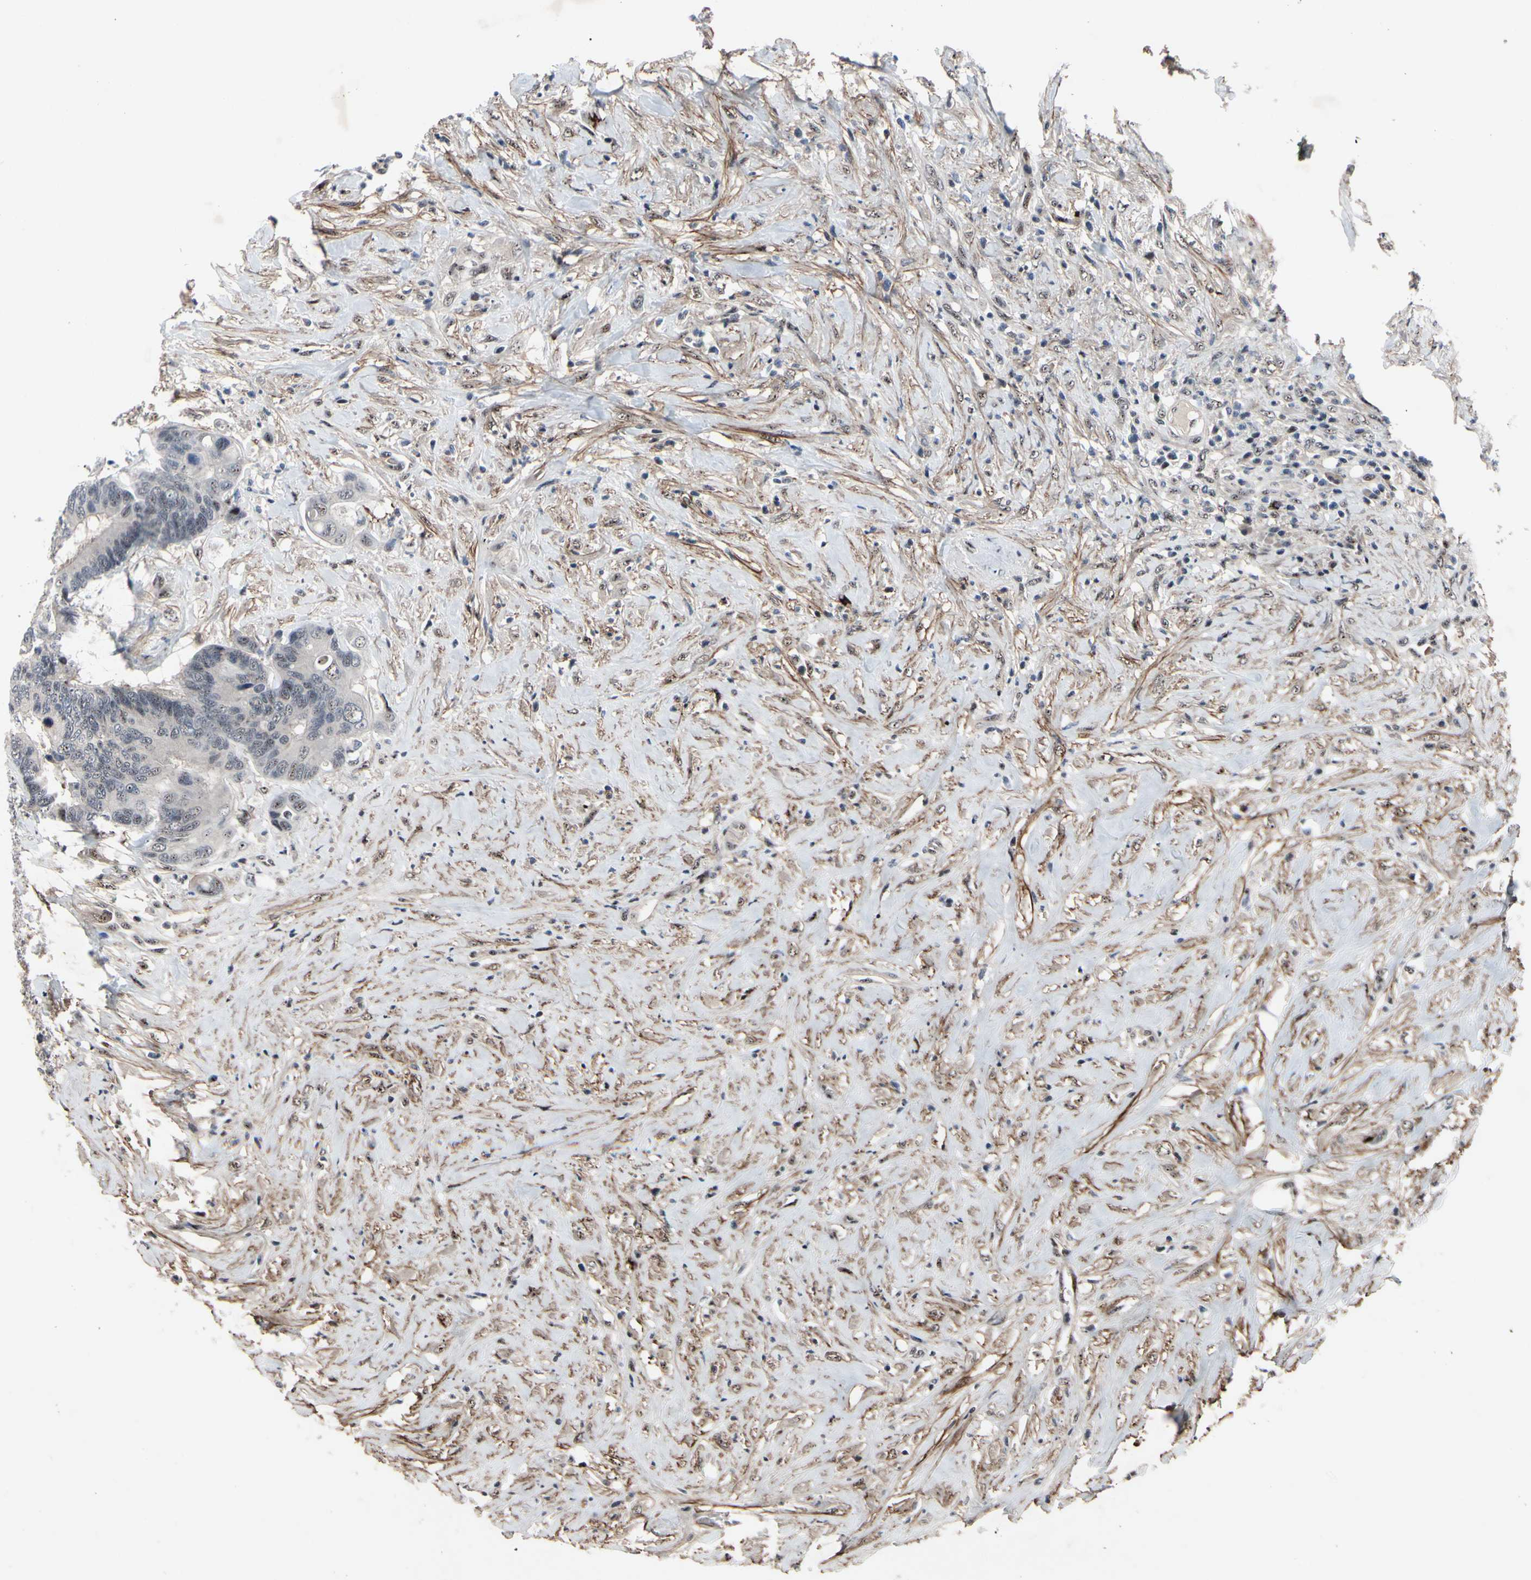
{"staining": {"intensity": "weak", "quantity": "<25%", "location": "nuclear"}, "tissue": "colorectal cancer", "cell_type": "Tumor cells", "image_type": "cancer", "snomed": [{"axis": "morphology", "description": "Adenocarcinoma, NOS"}, {"axis": "topography", "description": "Rectum"}], "caption": "IHC of human adenocarcinoma (colorectal) exhibits no staining in tumor cells.", "gene": "SOX7", "patient": {"sex": "male", "age": 55}}